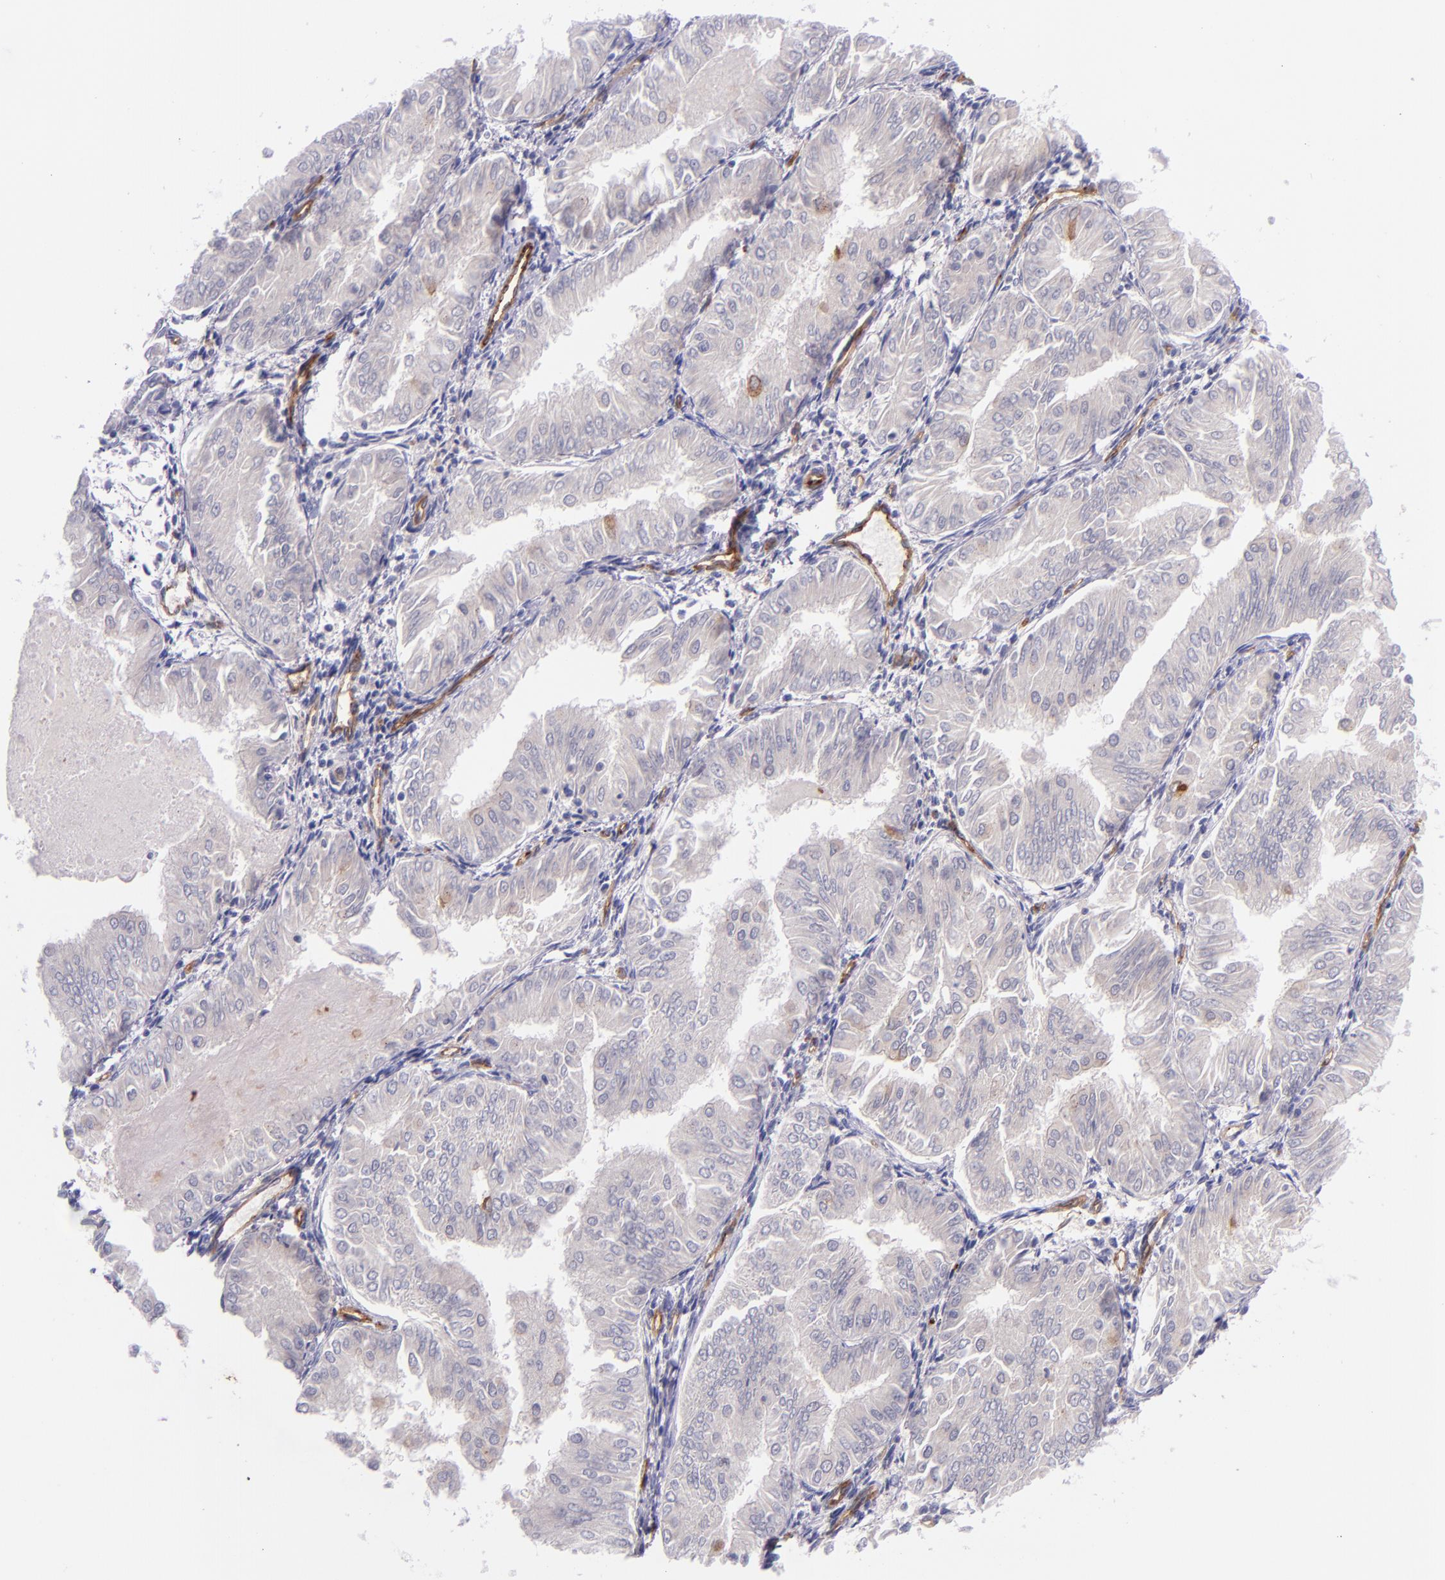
{"staining": {"intensity": "negative", "quantity": "none", "location": "none"}, "tissue": "endometrial cancer", "cell_type": "Tumor cells", "image_type": "cancer", "snomed": [{"axis": "morphology", "description": "Adenocarcinoma, NOS"}, {"axis": "topography", "description": "Endometrium"}], "caption": "Immunohistochemistry (IHC) image of neoplastic tissue: human endometrial adenocarcinoma stained with DAB (3,3'-diaminobenzidine) reveals no significant protein positivity in tumor cells.", "gene": "NOS3", "patient": {"sex": "female", "age": 53}}